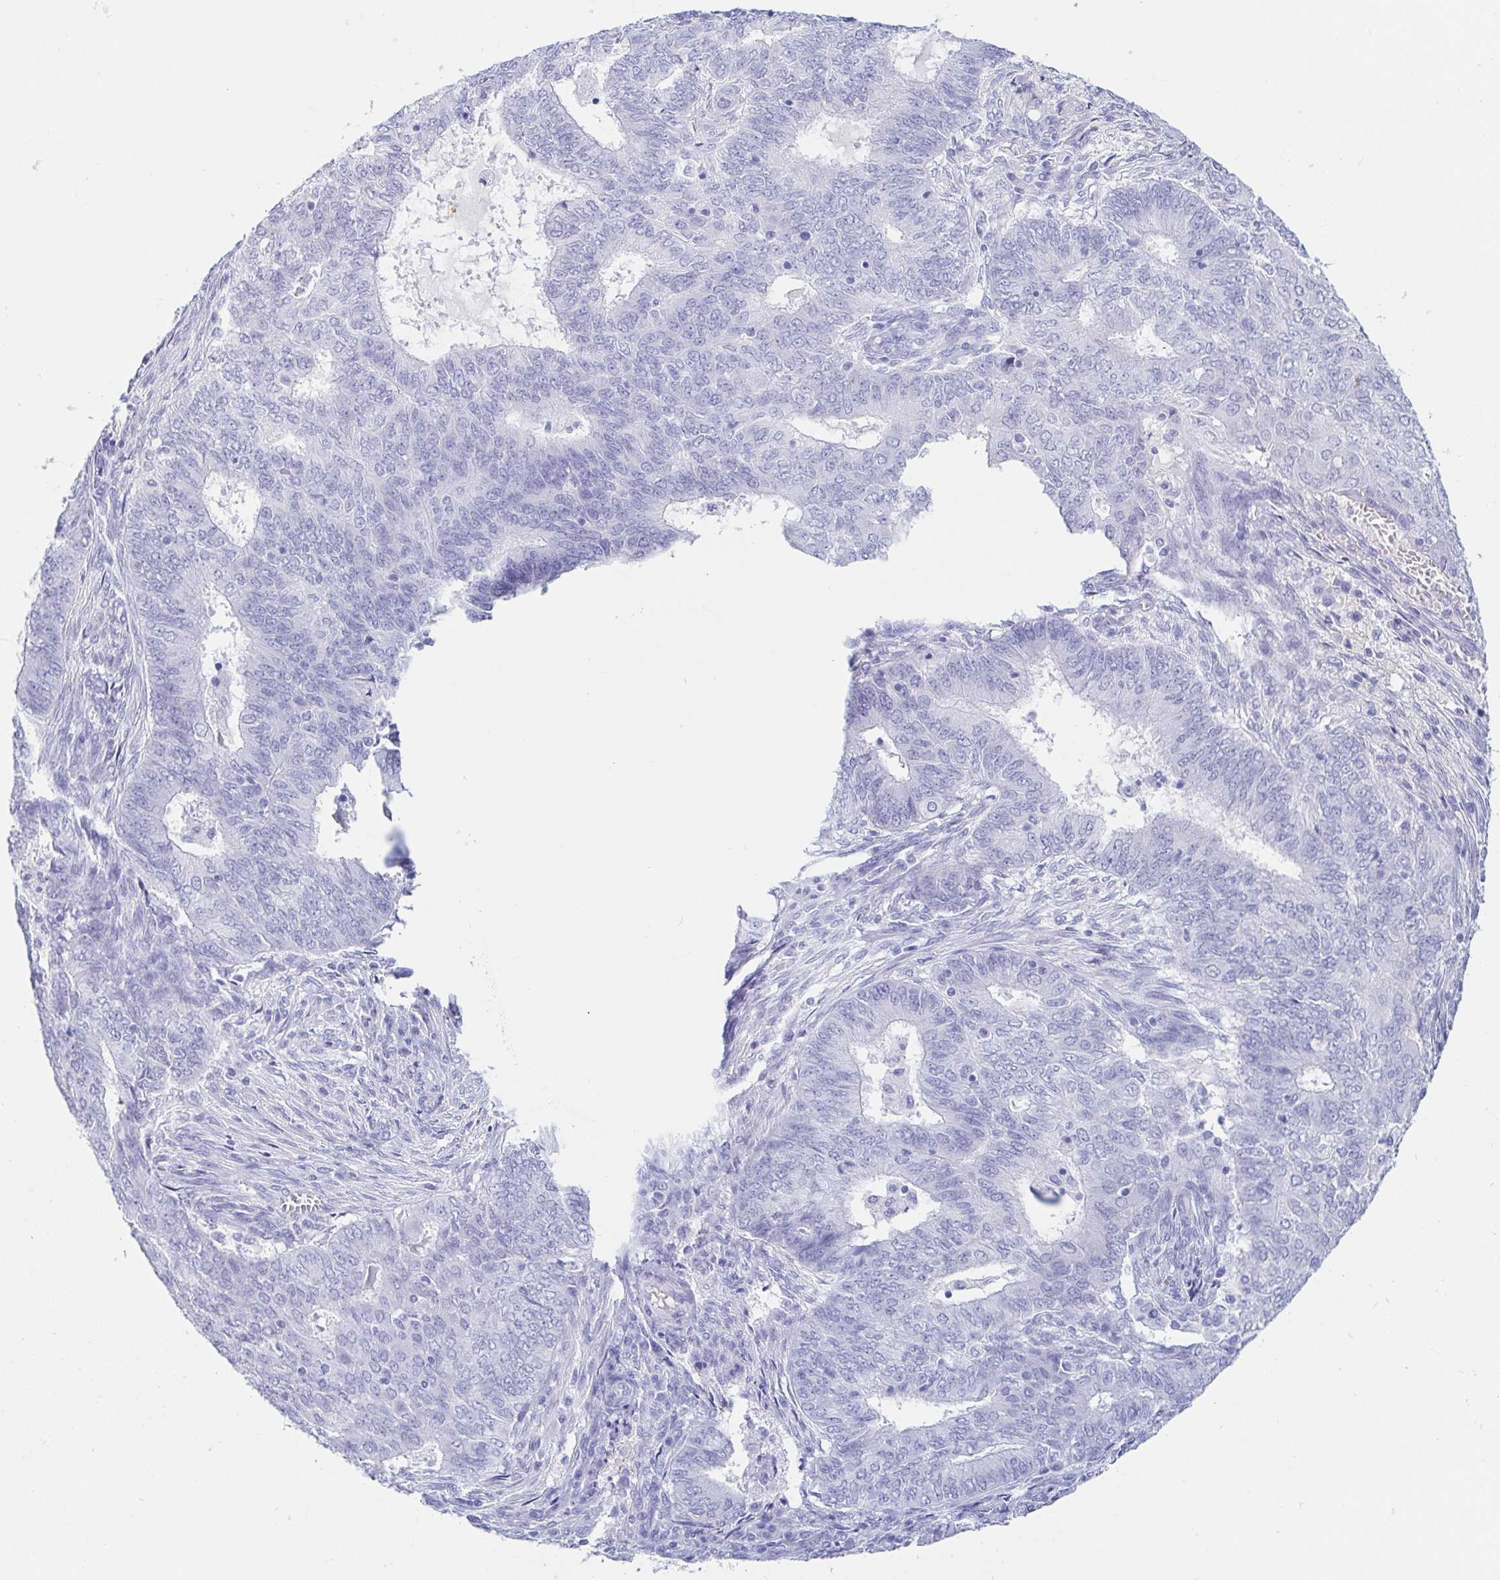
{"staining": {"intensity": "negative", "quantity": "none", "location": "none"}, "tissue": "endometrial cancer", "cell_type": "Tumor cells", "image_type": "cancer", "snomed": [{"axis": "morphology", "description": "Adenocarcinoma, NOS"}, {"axis": "topography", "description": "Endometrium"}], "caption": "Immunohistochemistry (IHC) of endometrial cancer (adenocarcinoma) demonstrates no staining in tumor cells.", "gene": "GKN1", "patient": {"sex": "female", "age": 62}}